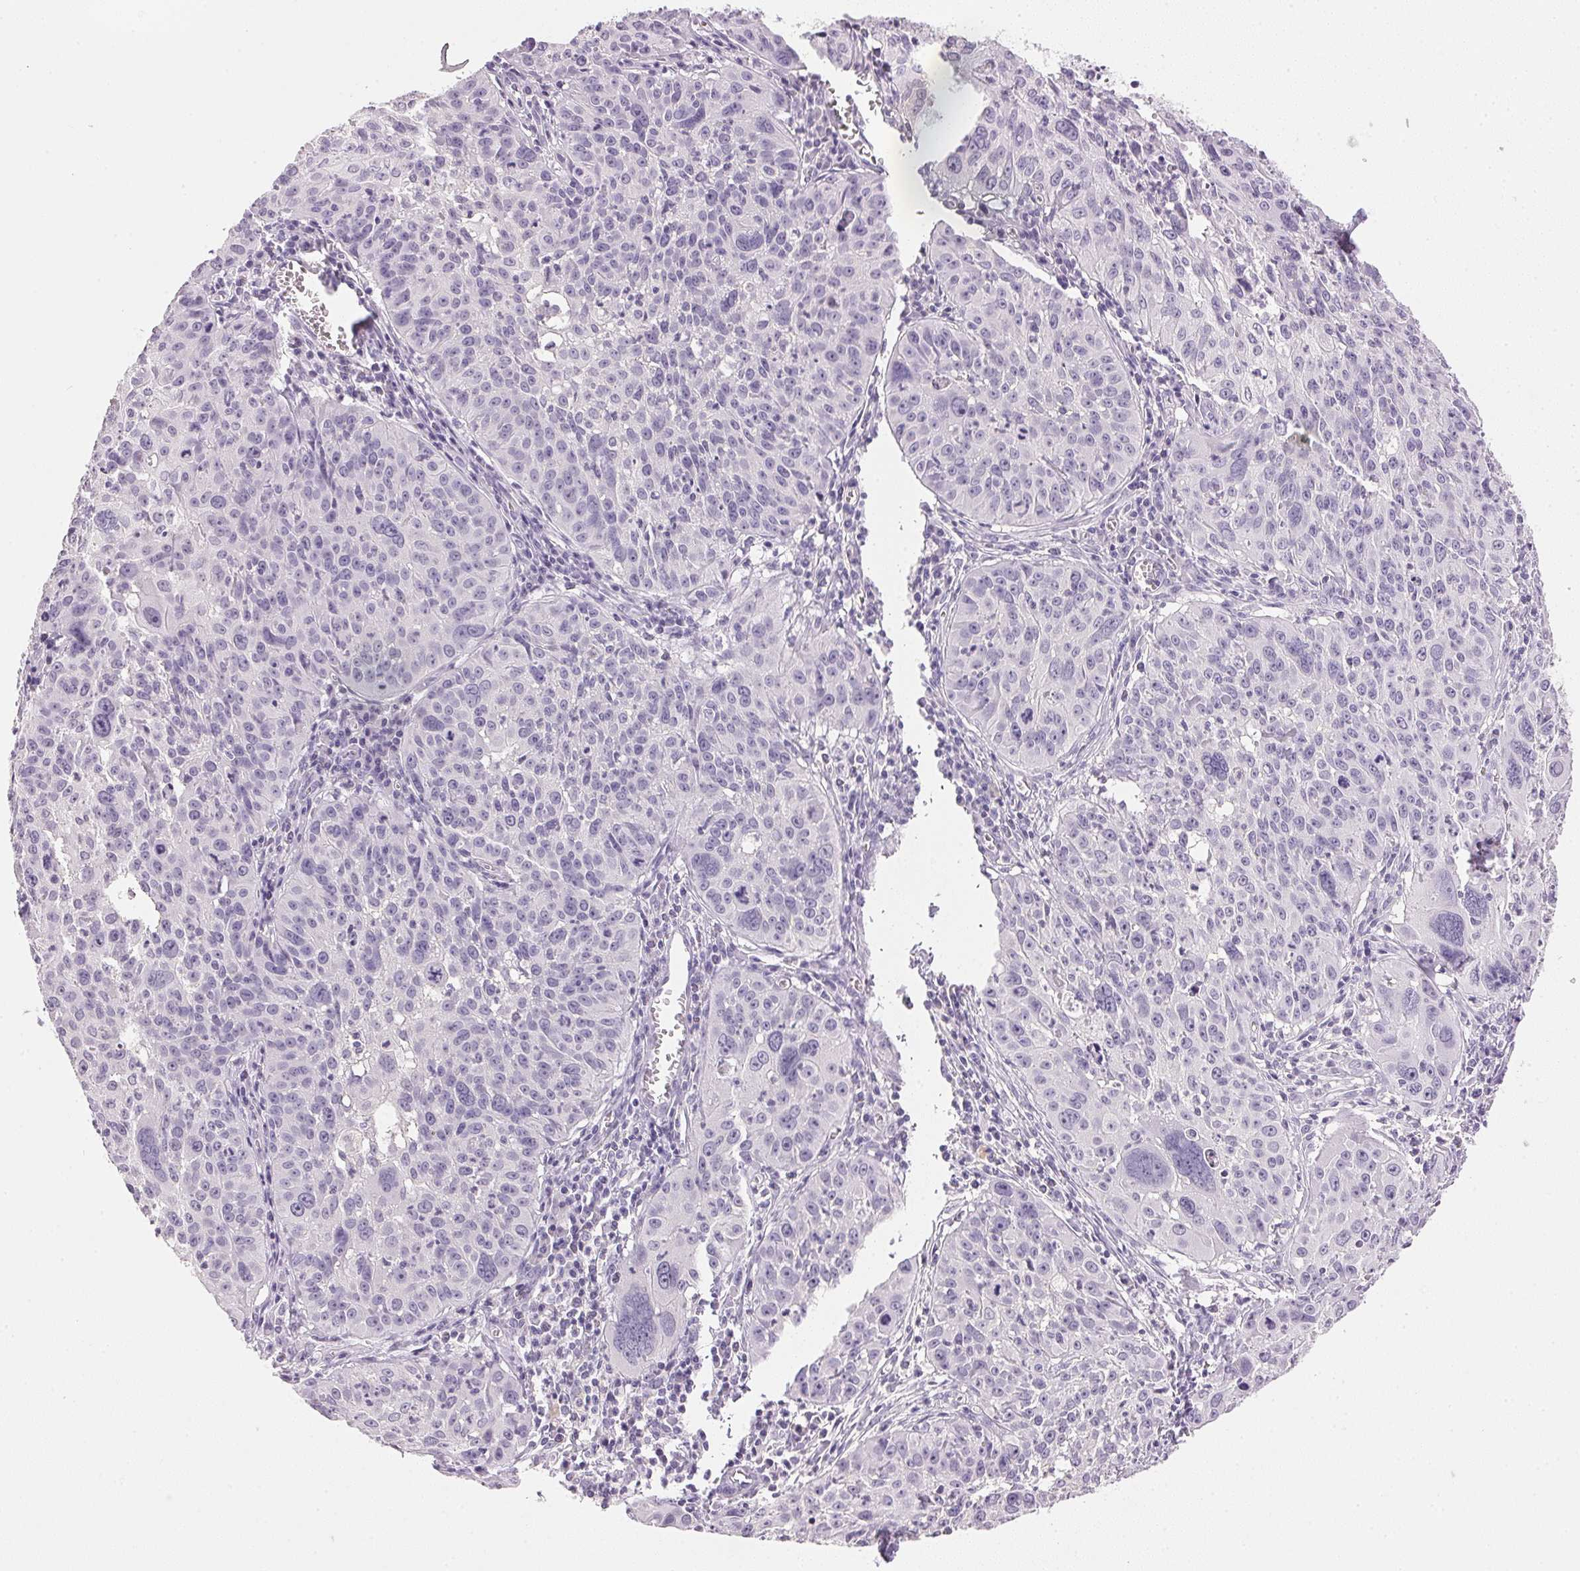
{"staining": {"intensity": "negative", "quantity": "none", "location": "none"}, "tissue": "cervical cancer", "cell_type": "Tumor cells", "image_type": "cancer", "snomed": [{"axis": "morphology", "description": "Squamous cell carcinoma, NOS"}, {"axis": "topography", "description": "Cervix"}], "caption": "This is a histopathology image of immunohistochemistry staining of cervical cancer, which shows no staining in tumor cells.", "gene": "IGFBP1", "patient": {"sex": "female", "age": 31}}